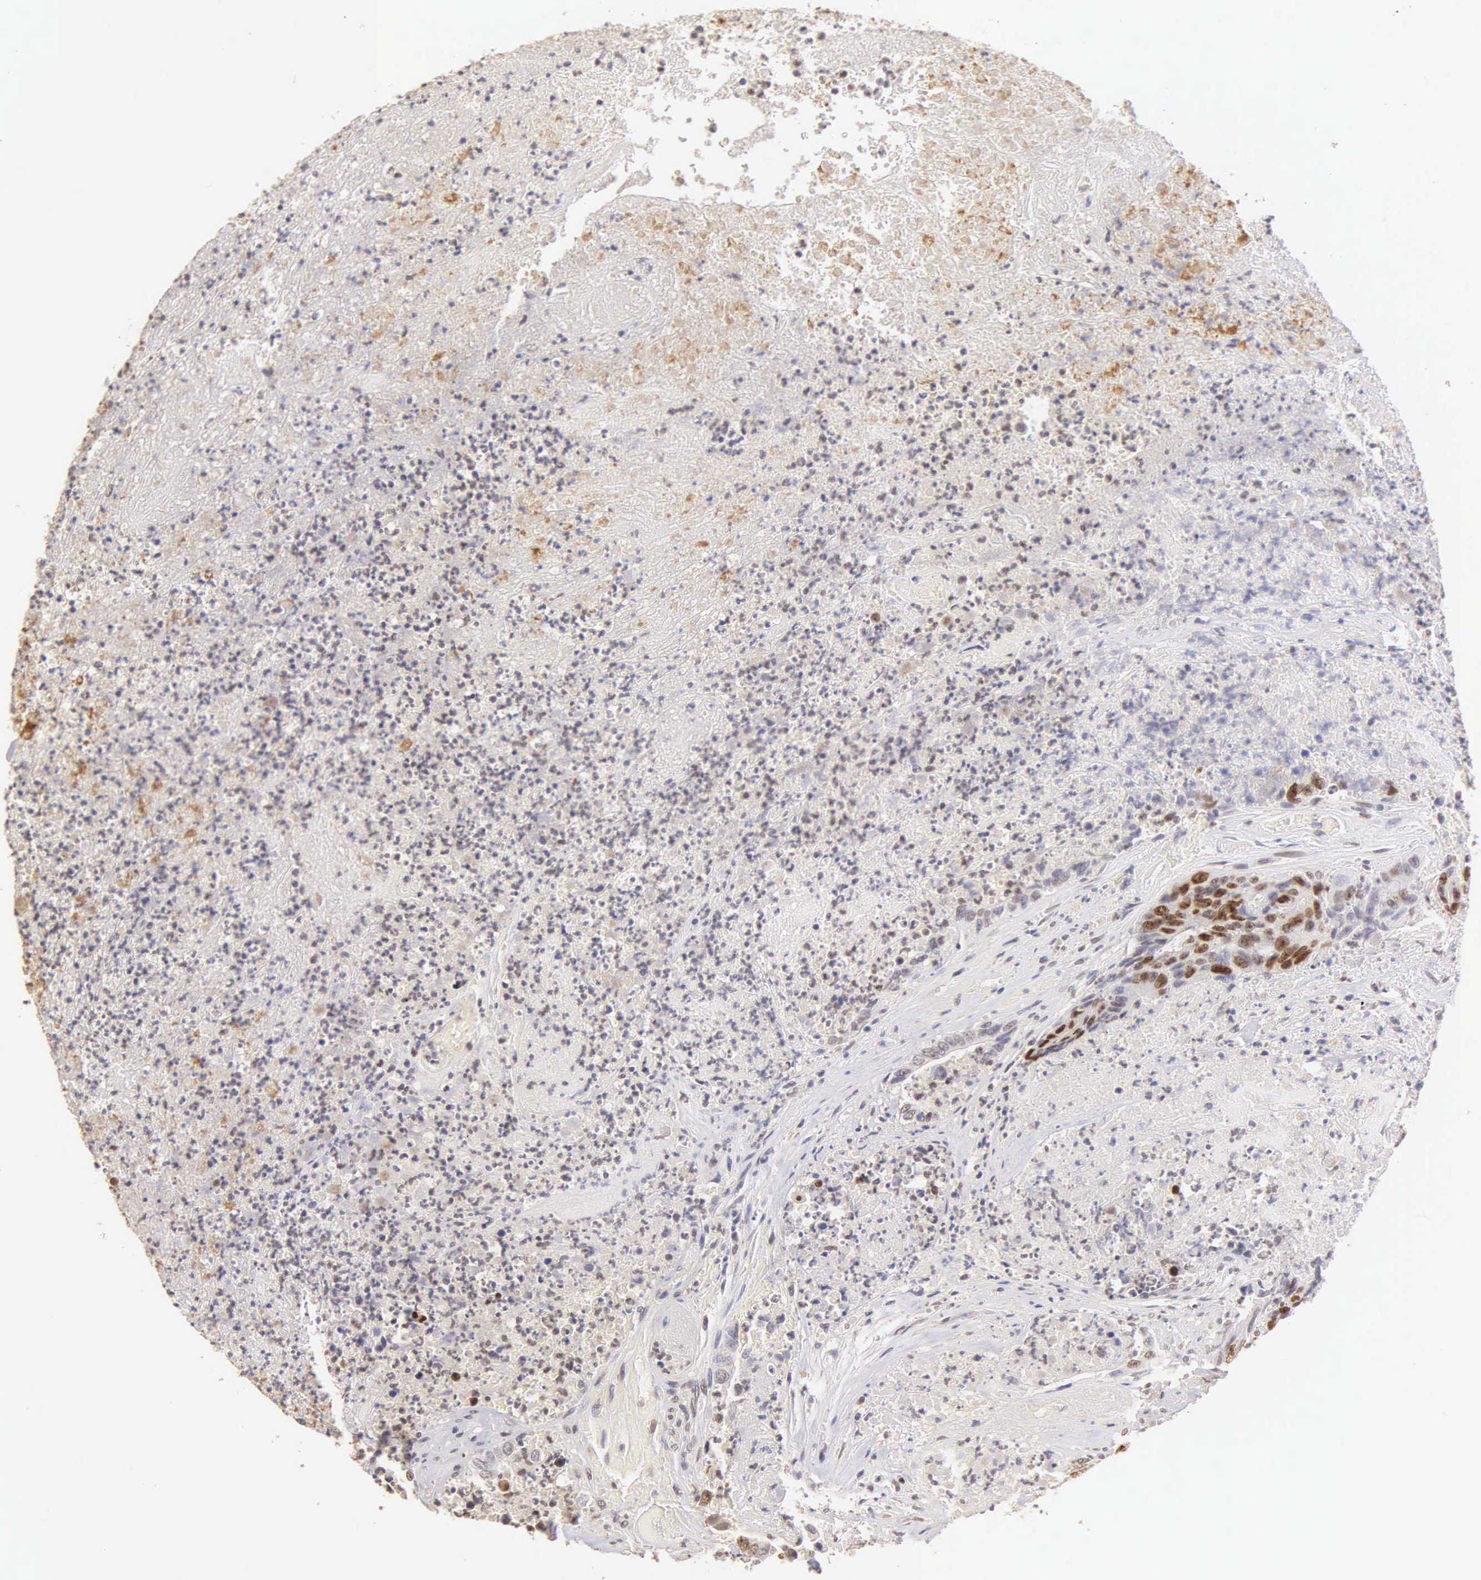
{"staining": {"intensity": "moderate", "quantity": "25%-75%", "location": "nuclear"}, "tissue": "colorectal cancer", "cell_type": "Tumor cells", "image_type": "cancer", "snomed": [{"axis": "morphology", "description": "Adenocarcinoma, NOS"}, {"axis": "topography", "description": "Rectum"}], "caption": "A photomicrograph of human colorectal cancer (adenocarcinoma) stained for a protein reveals moderate nuclear brown staining in tumor cells.", "gene": "MKI67", "patient": {"sex": "female", "age": 65}}